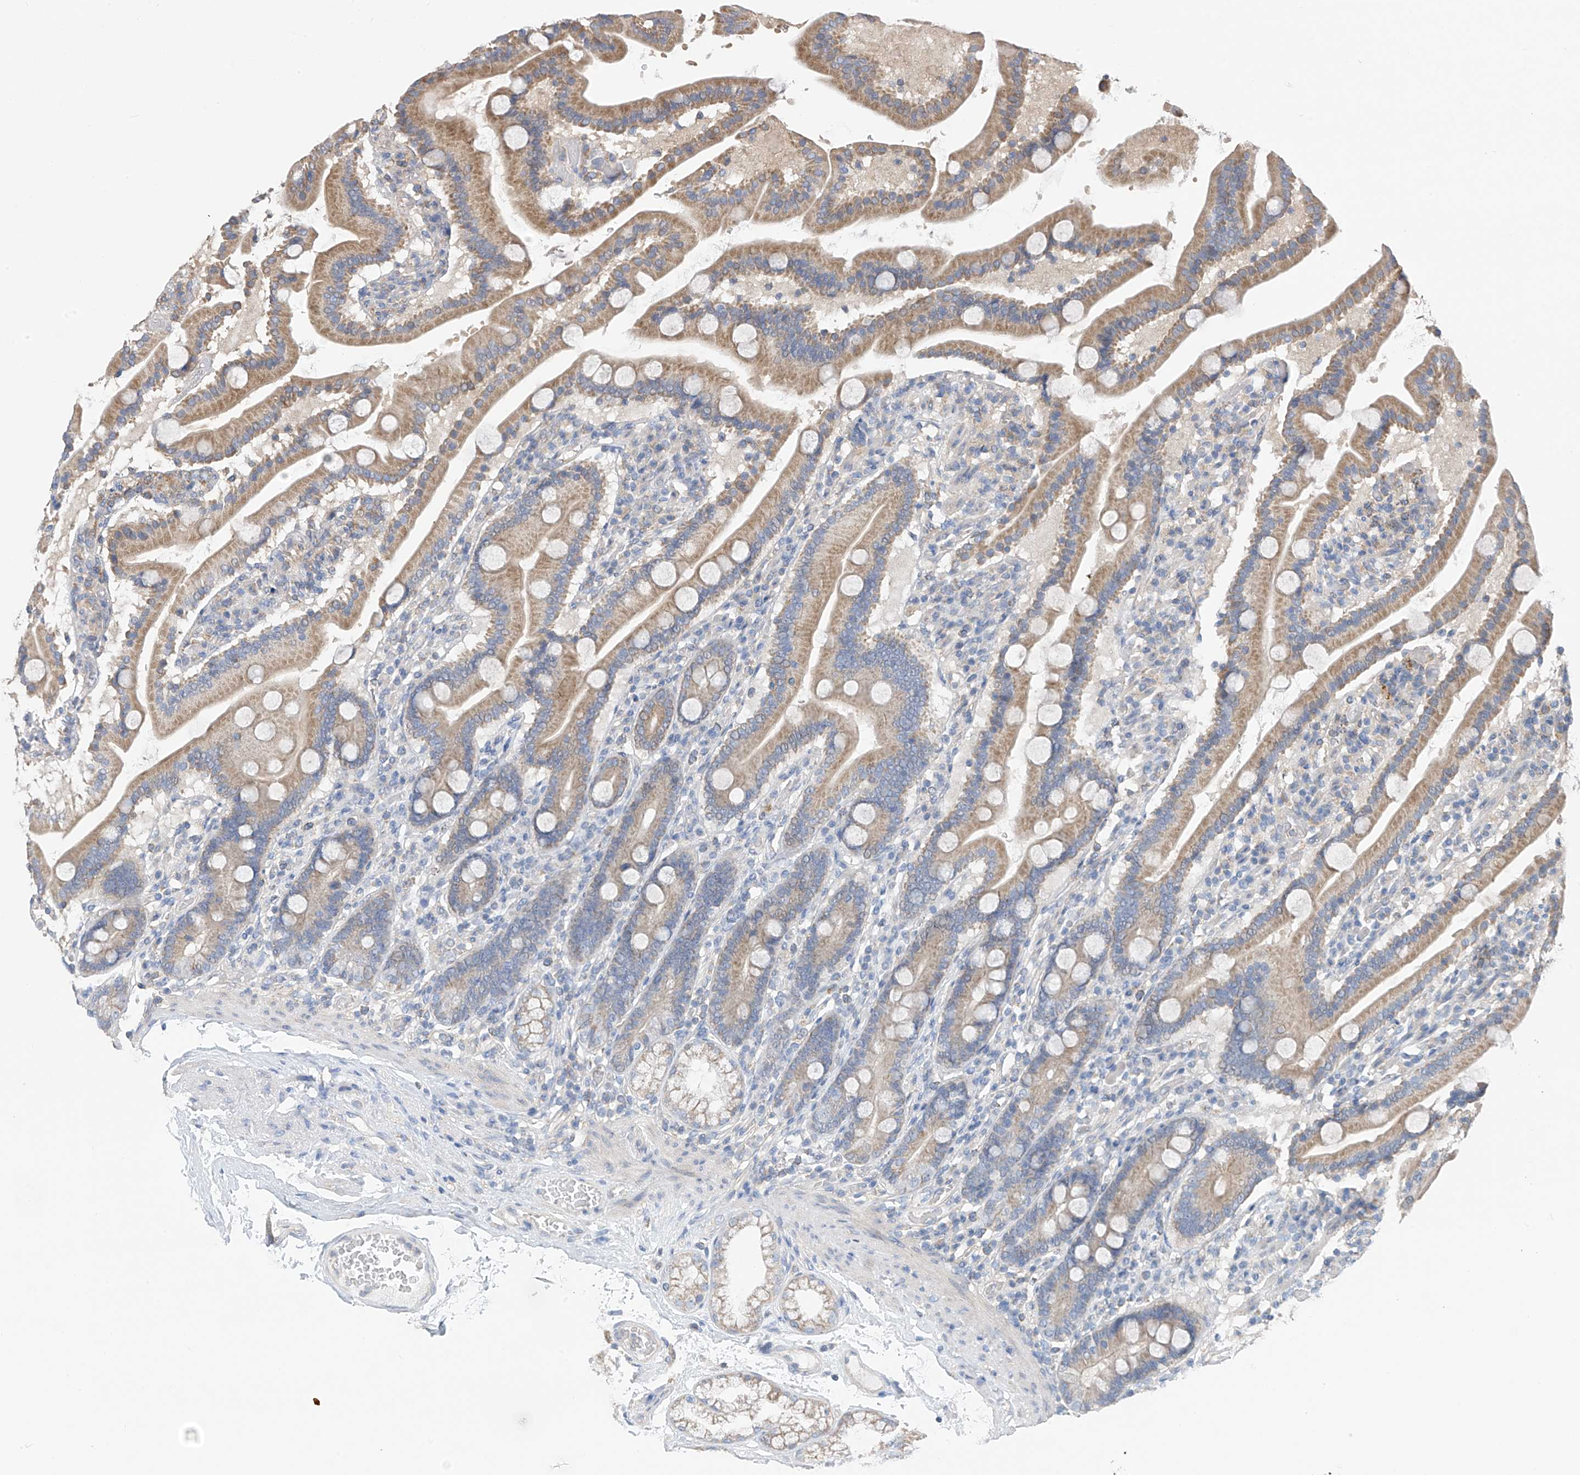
{"staining": {"intensity": "moderate", "quantity": ">75%", "location": "cytoplasmic/membranous"}, "tissue": "duodenum", "cell_type": "Glandular cells", "image_type": "normal", "snomed": [{"axis": "morphology", "description": "Normal tissue, NOS"}, {"axis": "topography", "description": "Duodenum"}], "caption": "Brown immunohistochemical staining in benign human duodenum shows moderate cytoplasmic/membranous staining in approximately >75% of glandular cells.", "gene": "SYN3", "patient": {"sex": "male", "age": 55}}